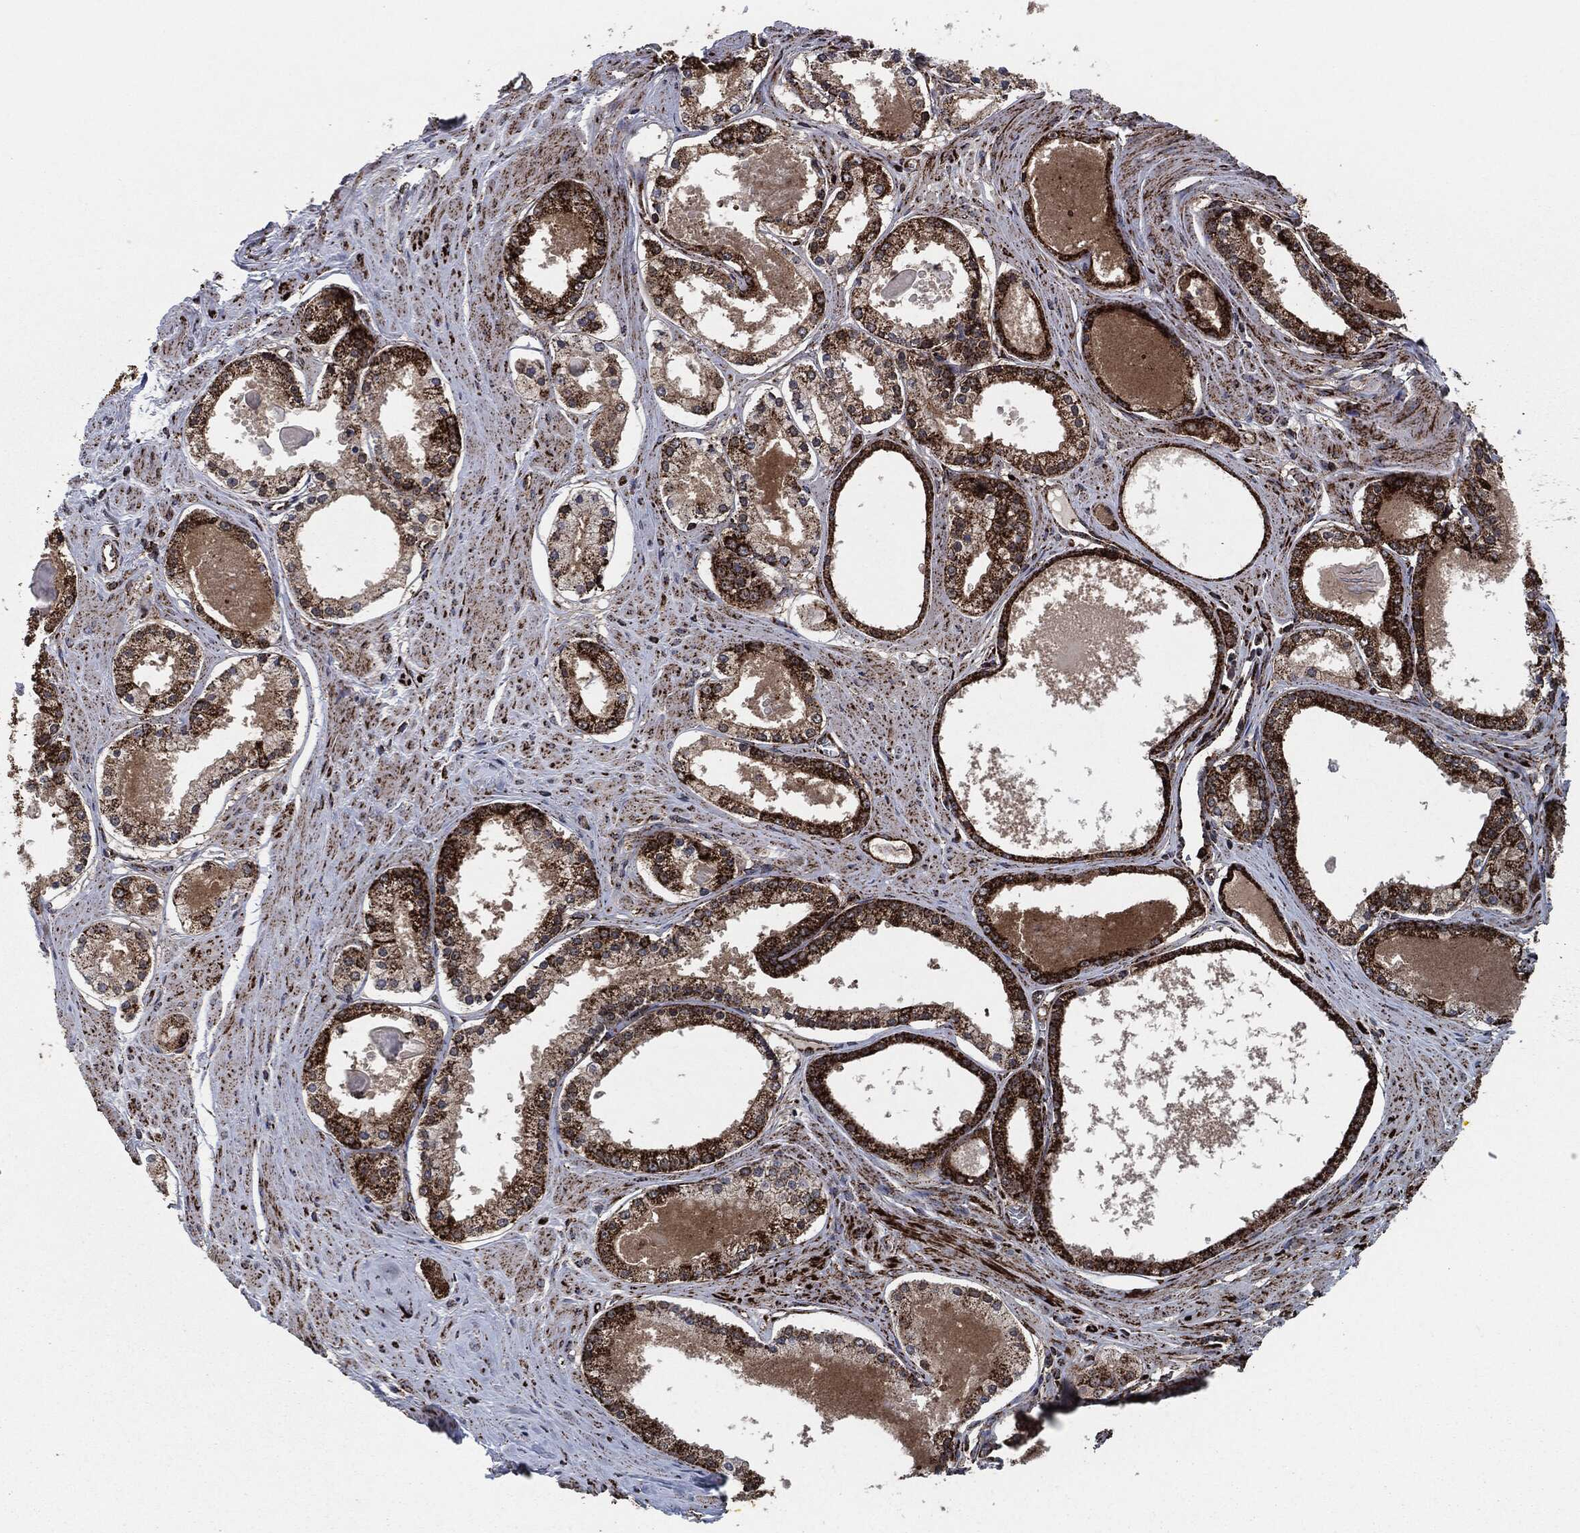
{"staining": {"intensity": "strong", "quantity": "25%-75%", "location": "cytoplasmic/membranous"}, "tissue": "prostate cancer", "cell_type": "Tumor cells", "image_type": "cancer", "snomed": [{"axis": "morphology", "description": "Adenocarcinoma, NOS"}, {"axis": "topography", "description": "Prostate"}], "caption": "Immunohistochemistry (IHC) photomicrograph of human prostate cancer stained for a protein (brown), which exhibits high levels of strong cytoplasmic/membranous staining in approximately 25%-75% of tumor cells.", "gene": "FH", "patient": {"sex": "male", "age": 61}}